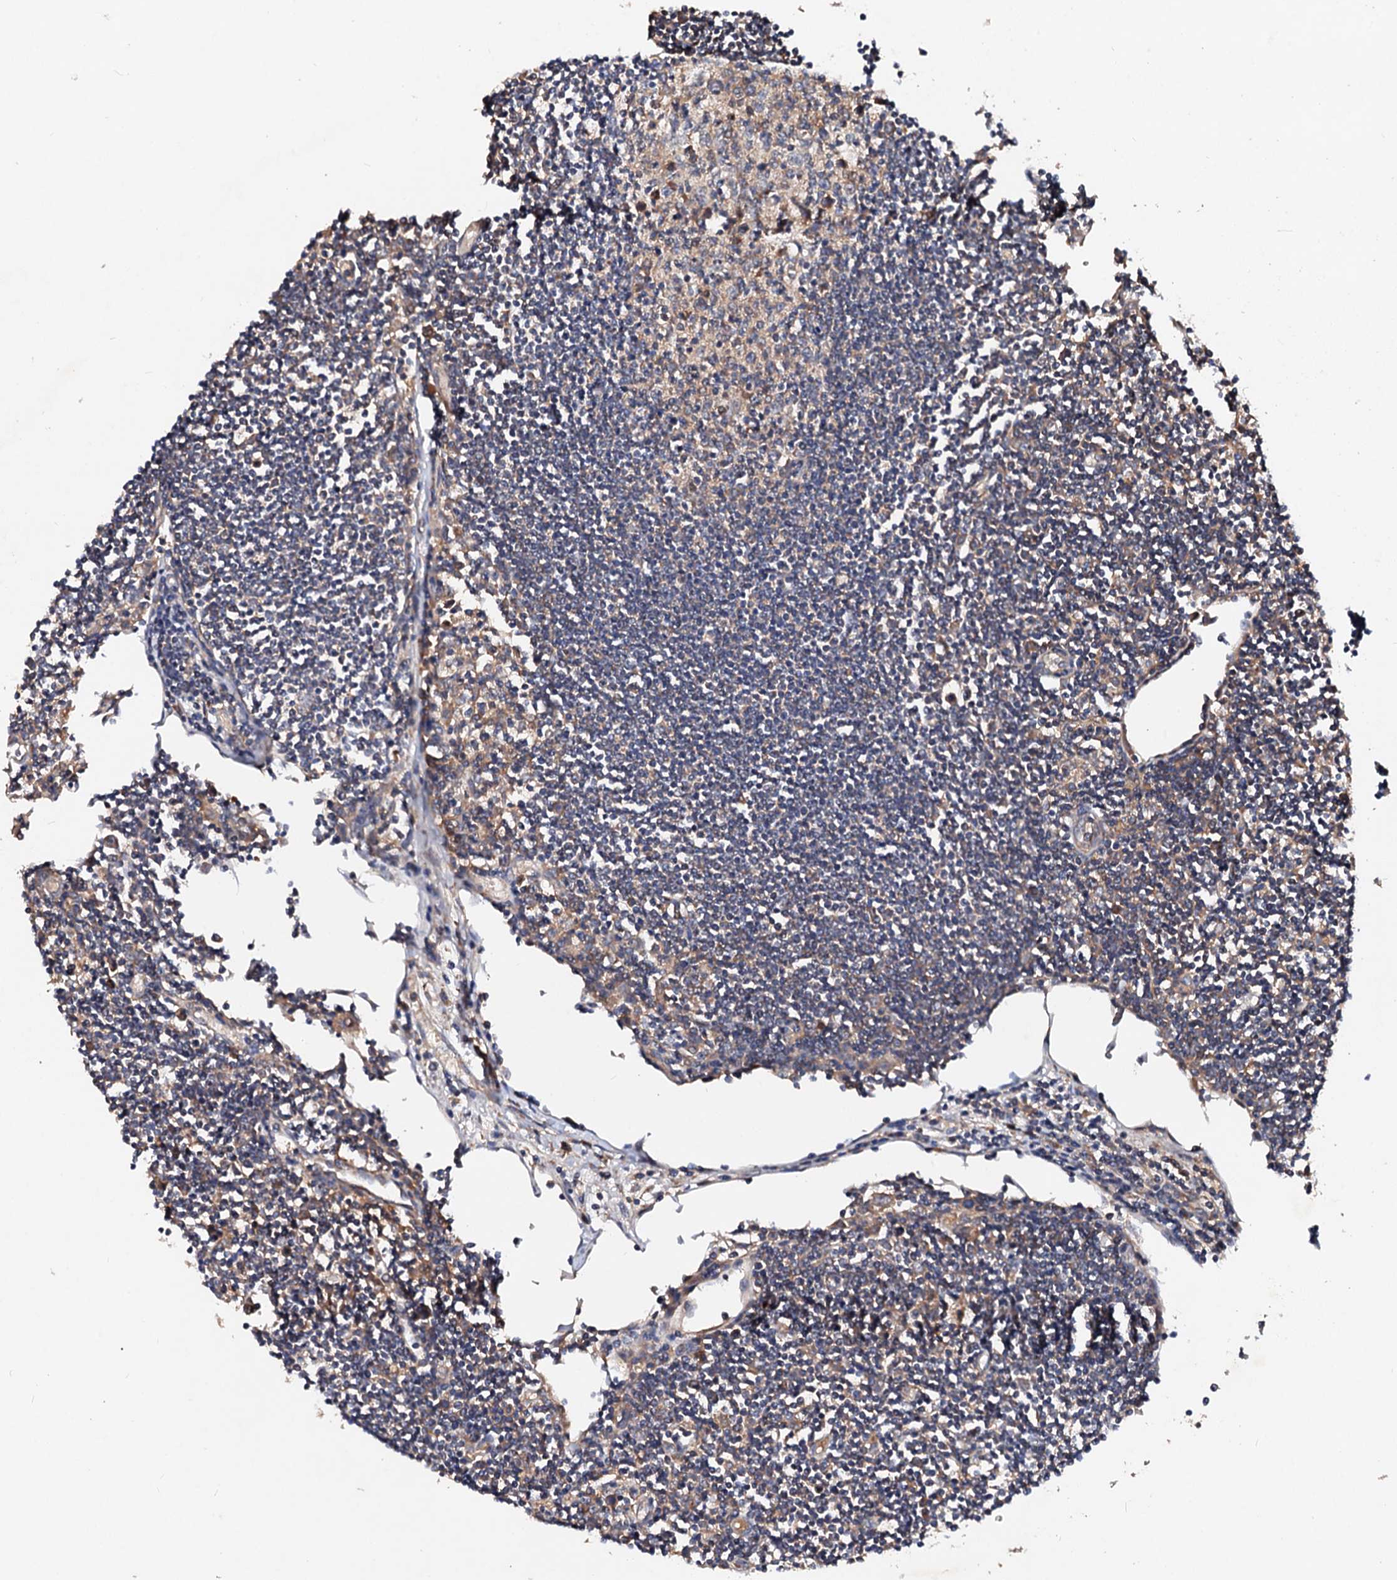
{"staining": {"intensity": "moderate", "quantity": "<25%", "location": "cytoplasmic/membranous"}, "tissue": "lymph node", "cell_type": "Germinal center cells", "image_type": "normal", "snomed": [{"axis": "morphology", "description": "Normal tissue, NOS"}, {"axis": "topography", "description": "Lymph node"}], "caption": "The micrograph reveals a brown stain indicating the presence of a protein in the cytoplasmic/membranous of germinal center cells in lymph node.", "gene": "EXTL1", "patient": {"sex": "female", "age": 11}}